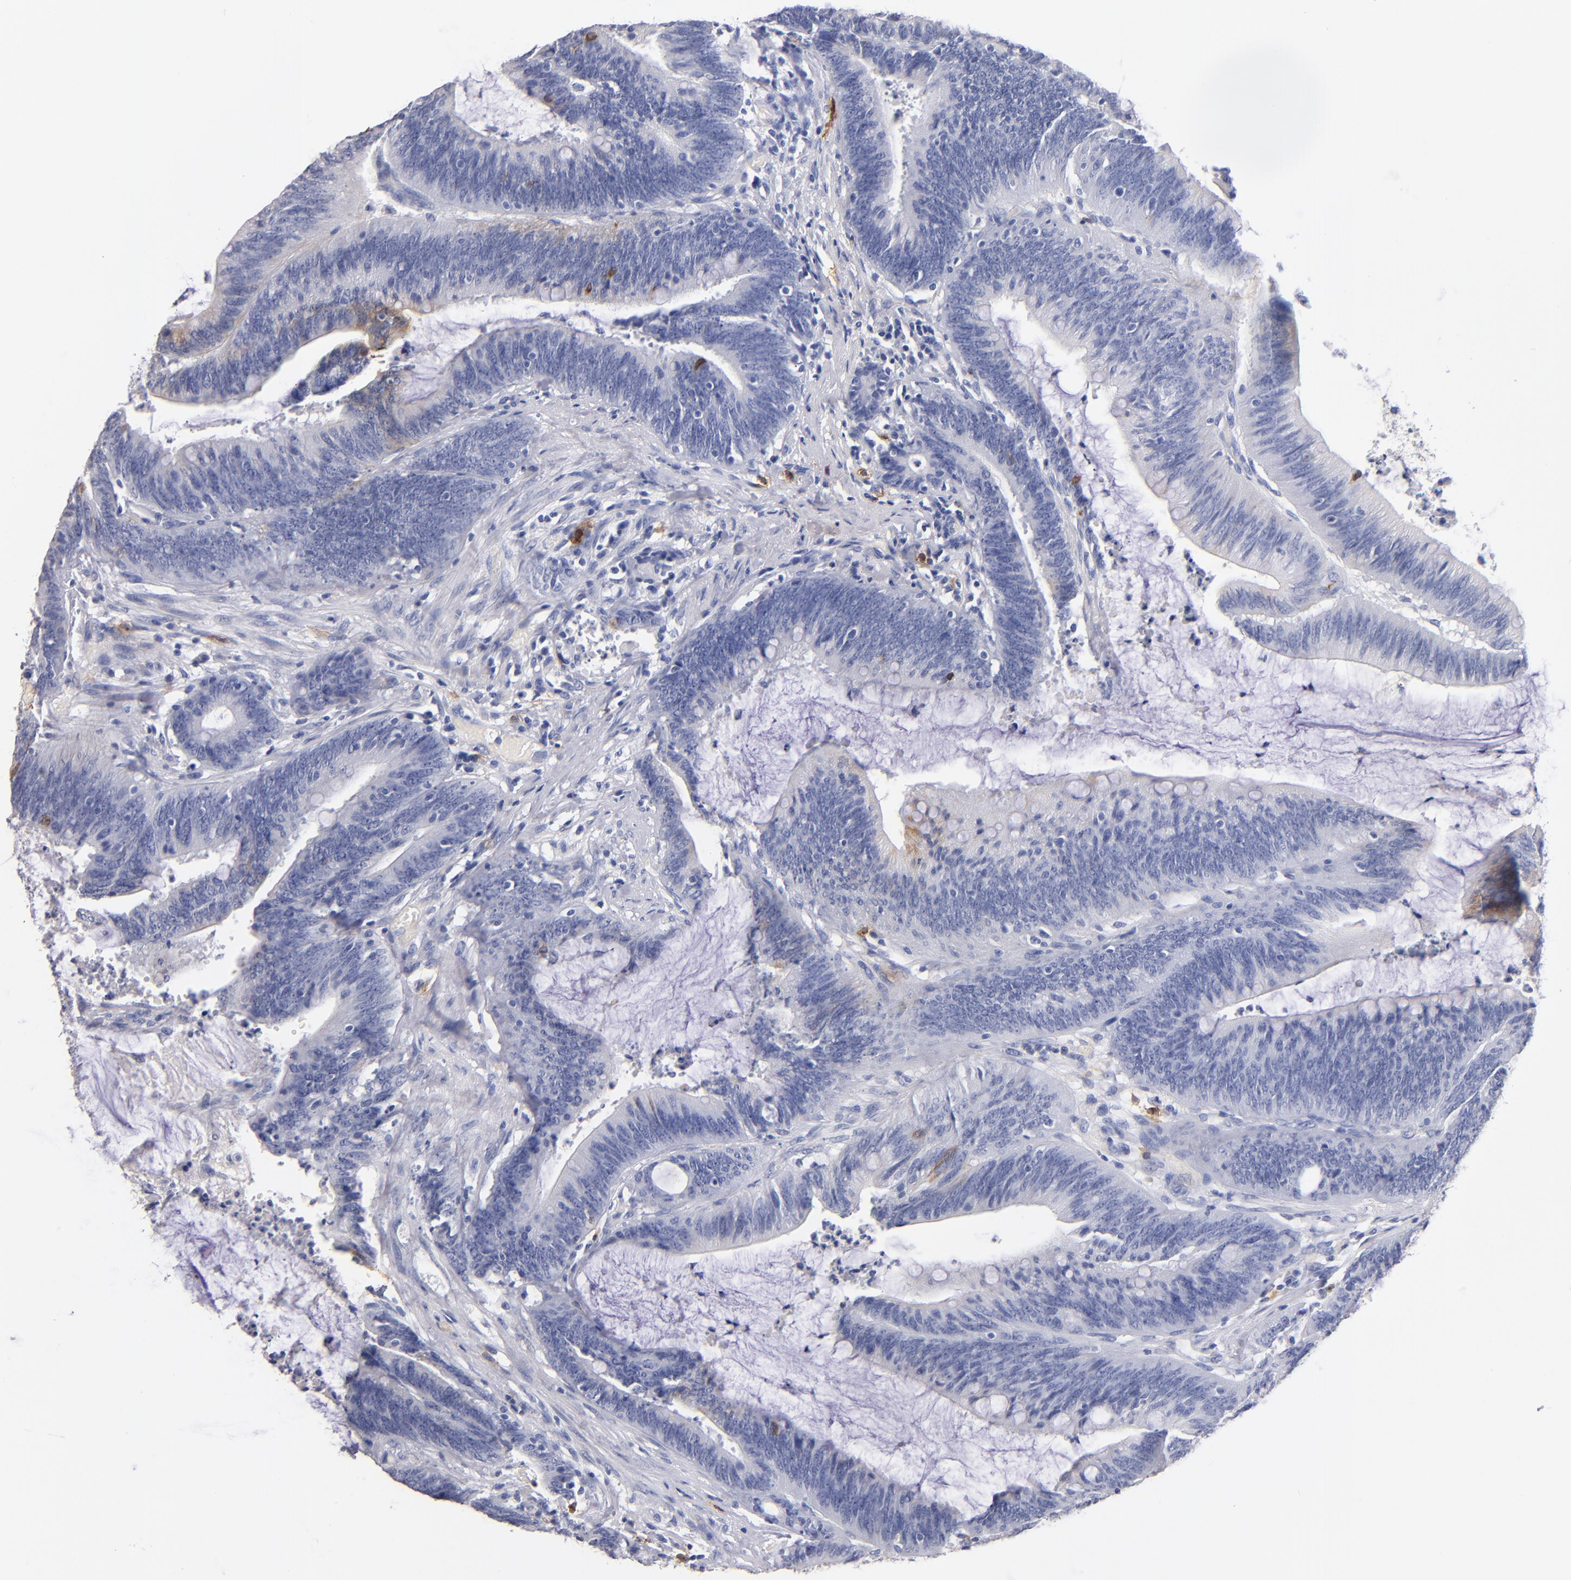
{"staining": {"intensity": "weak", "quantity": "<25%", "location": "cytoplasmic/membranous"}, "tissue": "colorectal cancer", "cell_type": "Tumor cells", "image_type": "cancer", "snomed": [{"axis": "morphology", "description": "Adenocarcinoma, NOS"}, {"axis": "topography", "description": "Rectum"}], "caption": "This is an IHC micrograph of human colorectal adenocarcinoma. There is no expression in tumor cells.", "gene": "KIT", "patient": {"sex": "female", "age": 66}}